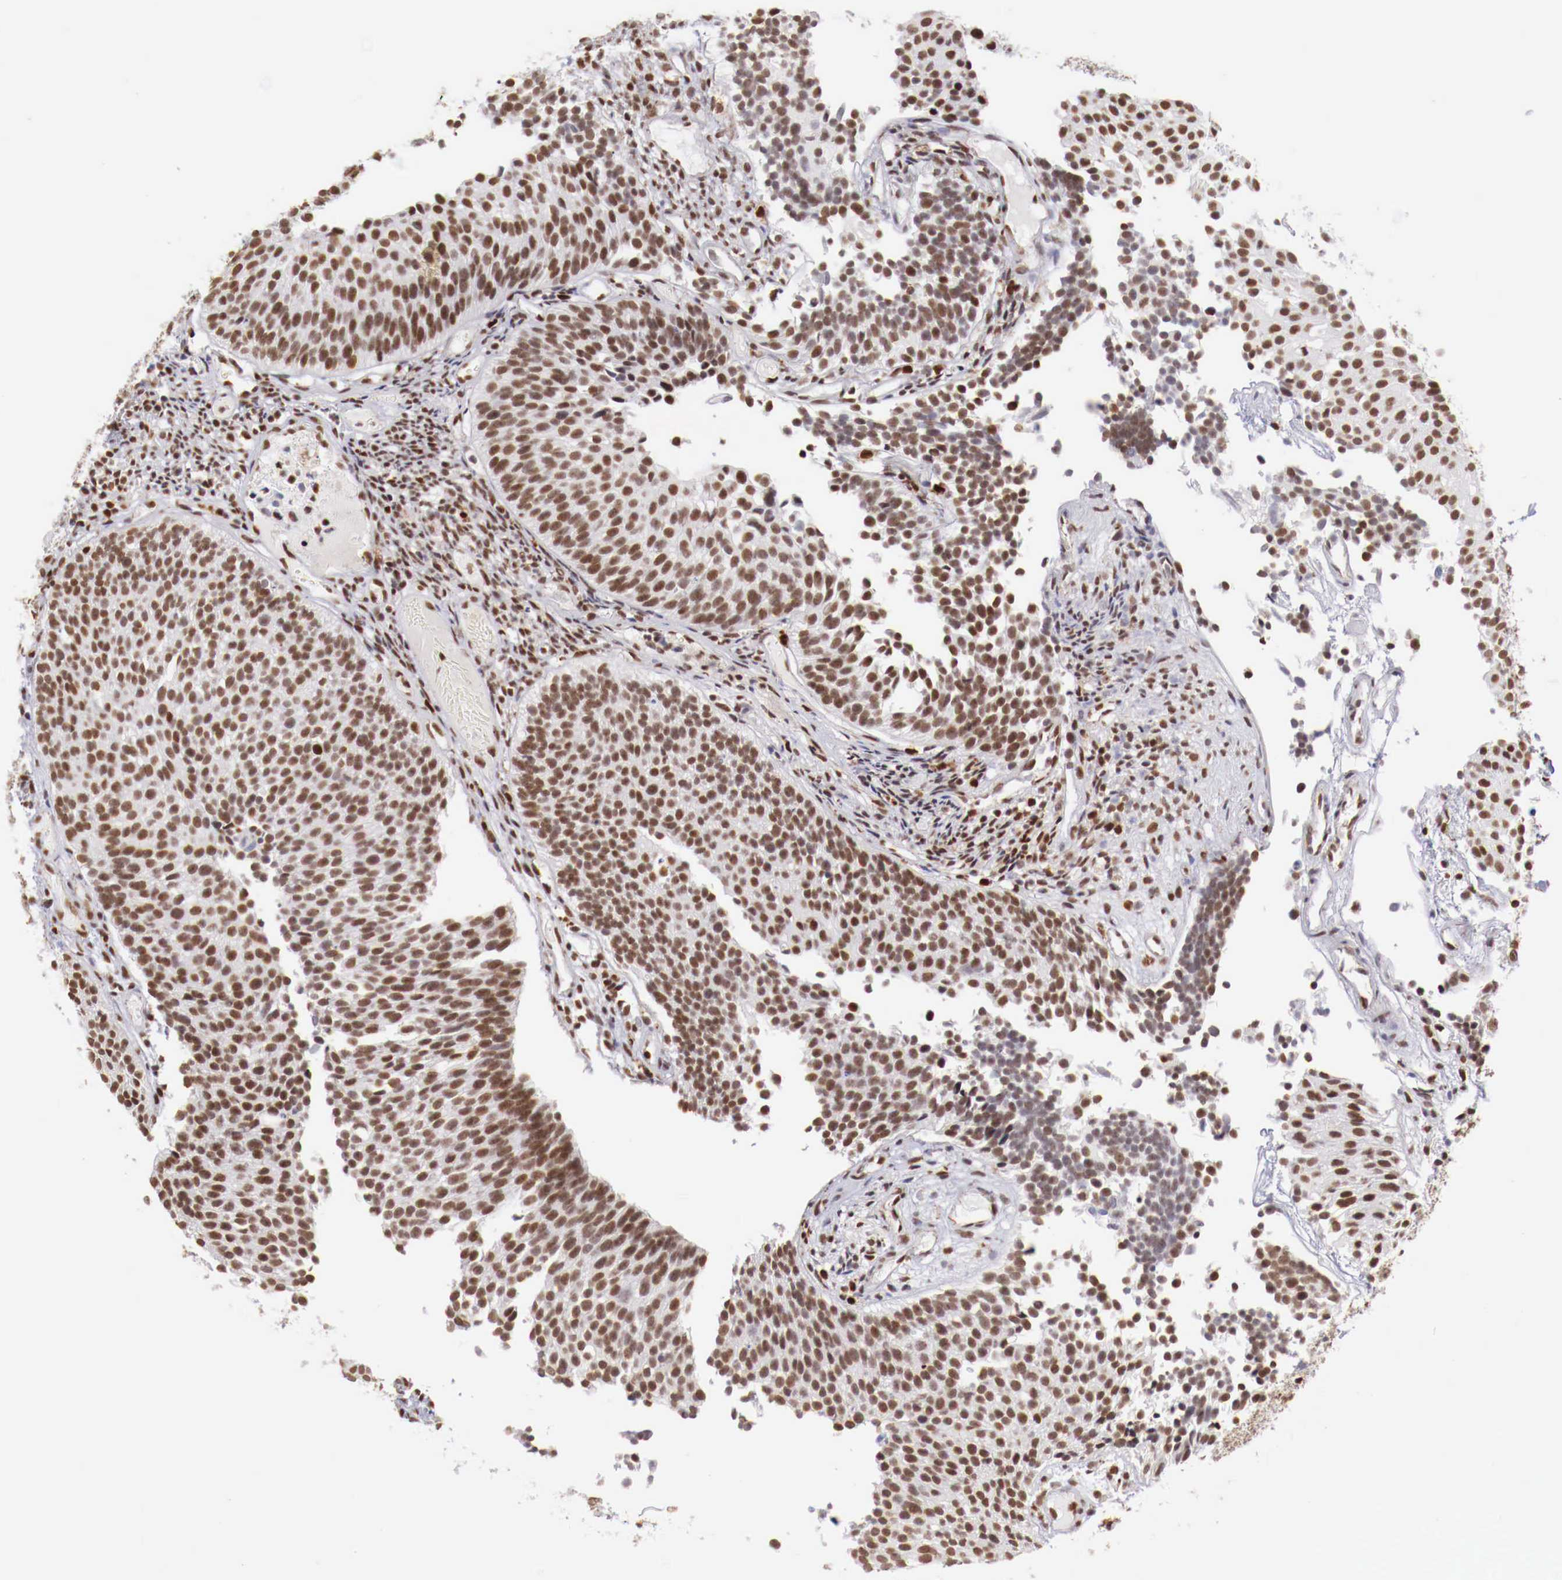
{"staining": {"intensity": "moderate", "quantity": ">75%", "location": "nuclear"}, "tissue": "urothelial cancer", "cell_type": "Tumor cells", "image_type": "cancer", "snomed": [{"axis": "morphology", "description": "Urothelial carcinoma, Low grade"}, {"axis": "topography", "description": "Urinary bladder"}], "caption": "The micrograph exhibits staining of low-grade urothelial carcinoma, revealing moderate nuclear protein expression (brown color) within tumor cells. (Stains: DAB (3,3'-diaminobenzidine) in brown, nuclei in blue, Microscopy: brightfield microscopy at high magnification).", "gene": "MAX", "patient": {"sex": "male", "age": 85}}